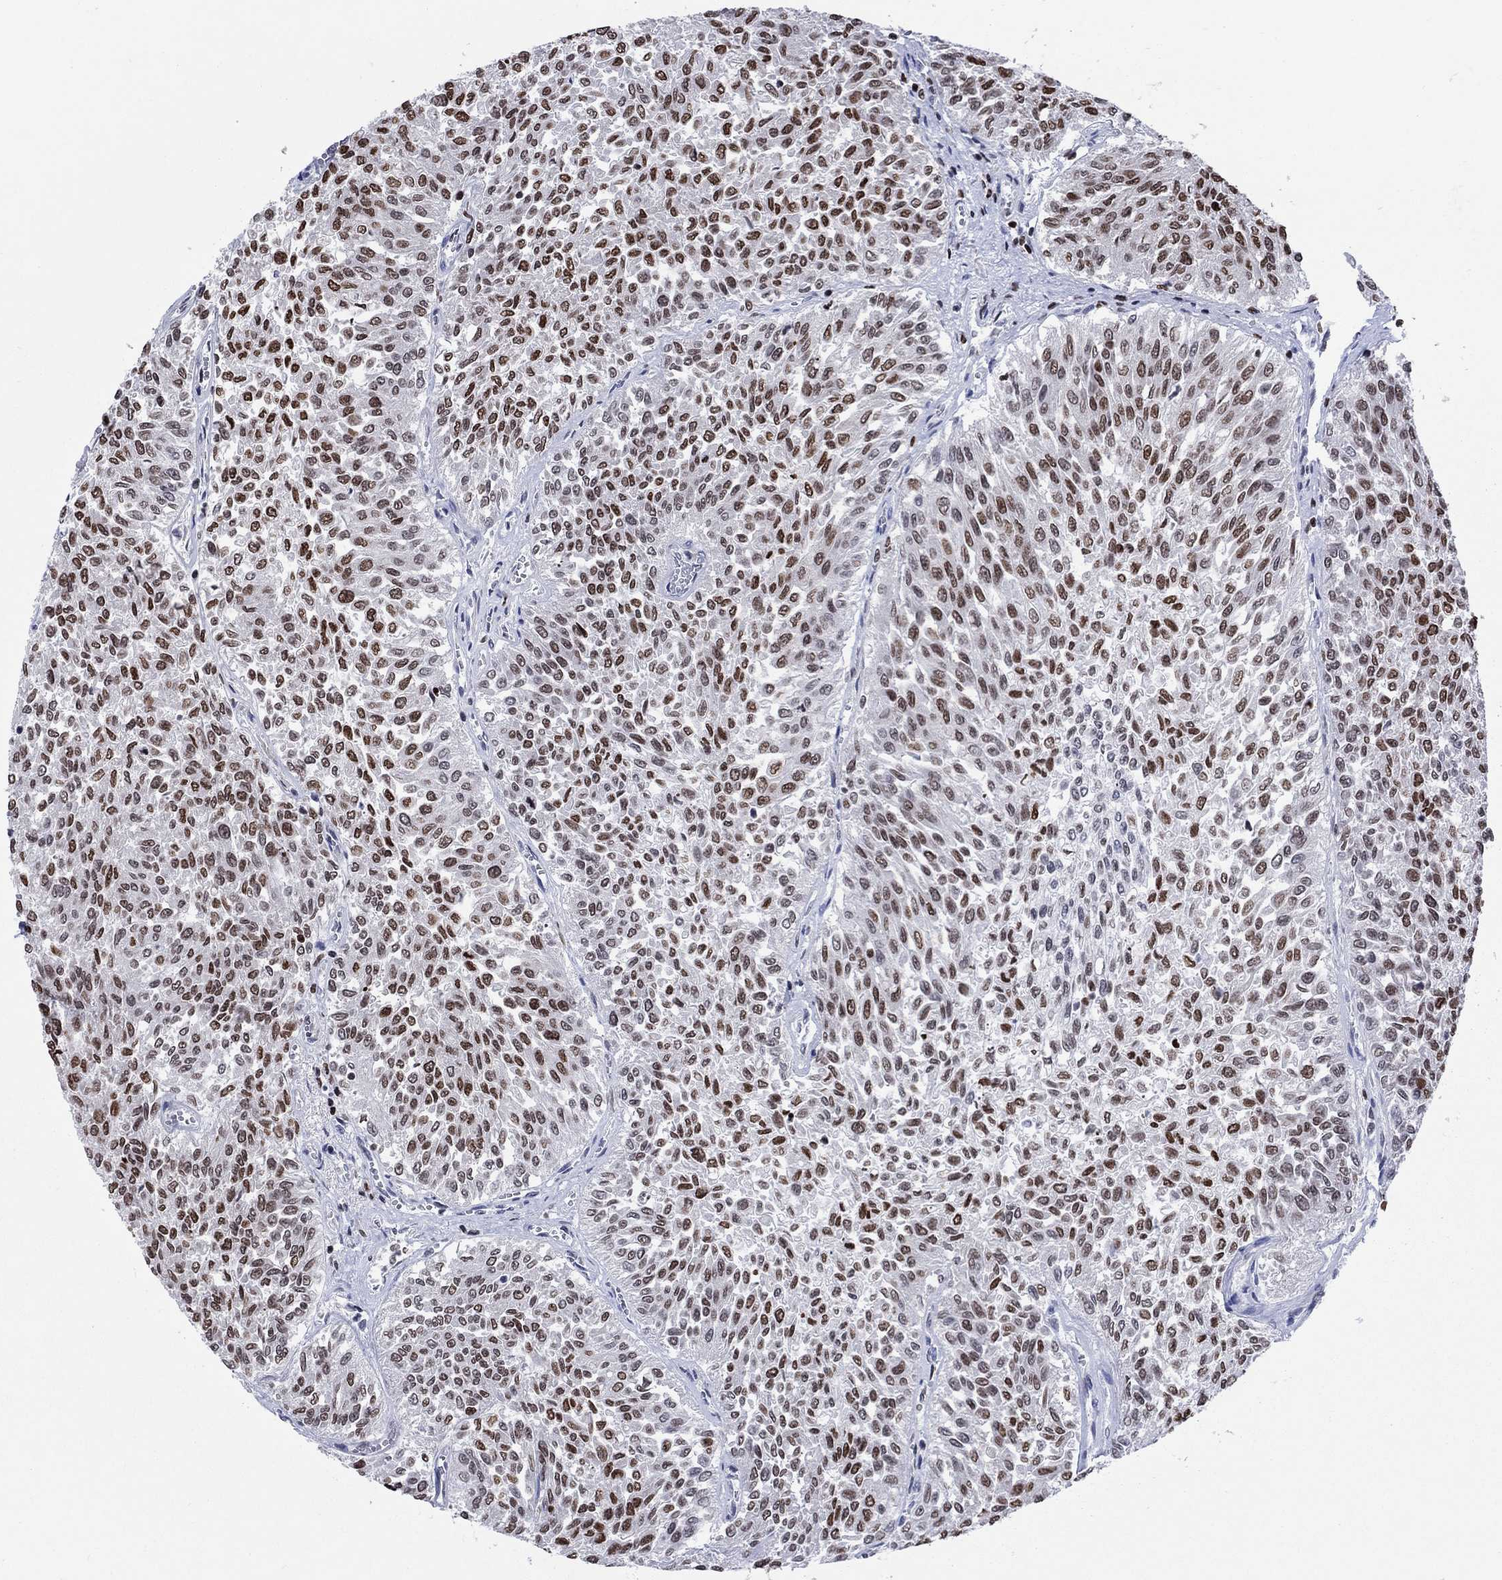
{"staining": {"intensity": "moderate", "quantity": "25%-75%", "location": "nuclear"}, "tissue": "urothelial cancer", "cell_type": "Tumor cells", "image_type": "cancer", "snomed": [{"axis": "morphology", "description": "Urothelial carcinoma, Low grade"}, {"axis": "topography", "description": "Urinary bladder"}], "caption": "Protein staining shows moderate nuclear expression in about 25%-75% of tumor cells in urothelial cancer. The protein of interest is shown in brown color, while the nuclei are stained blue.", "gene": "HMGA1", "patient": {"sex": "male", "age": 78}}